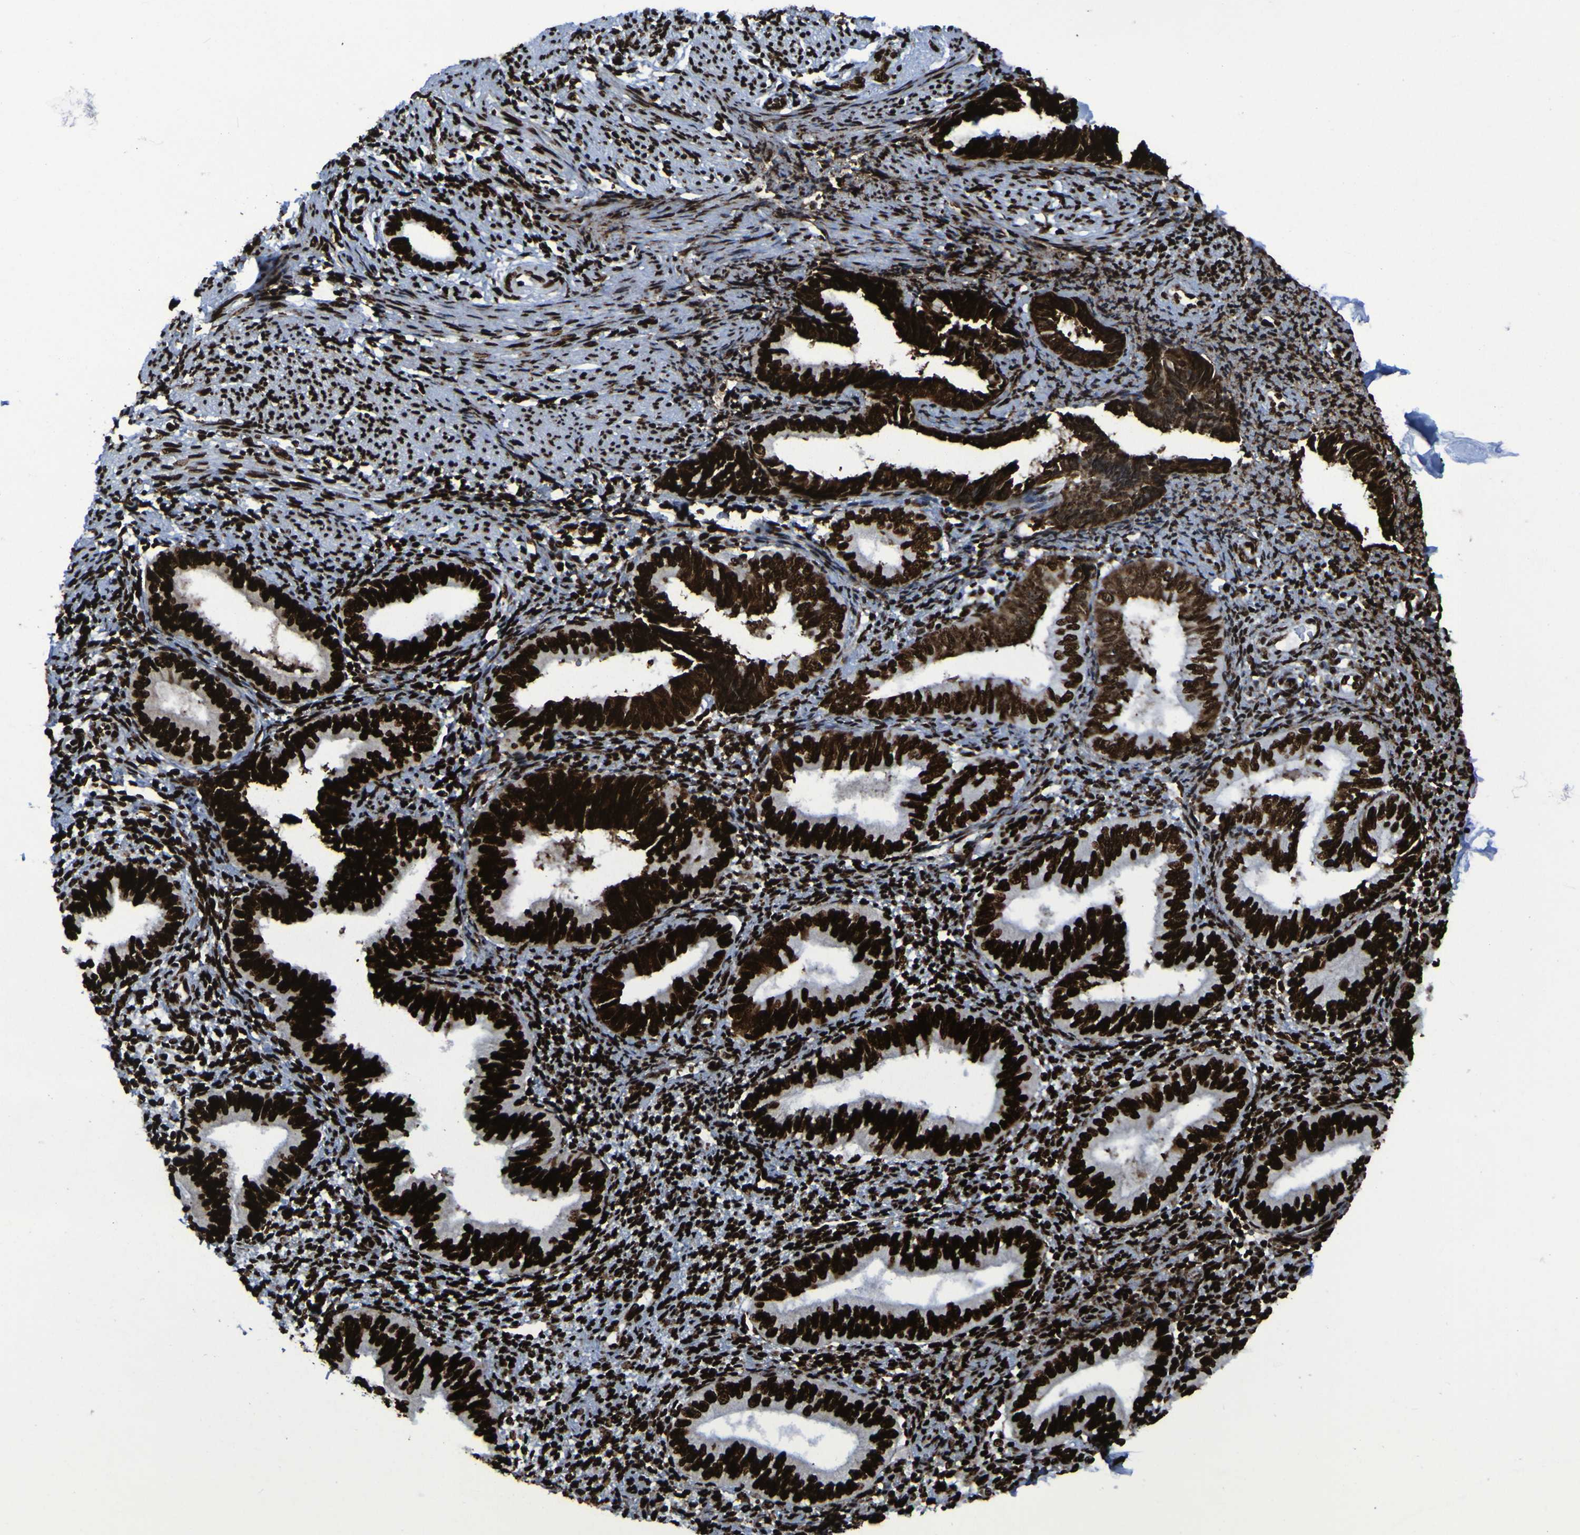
{"staining": {"intensity": "strong", "quantity": ">75%", "location": "nuclear"}, "tissue": "endometrium", "cell_type": "Cells in endometrial stroma", "image_type": "normal", "snomed": [{"axis": "morphology", "description": "Normal tissue, NOS"}, {"axis": "topography", "description": "Endometrium"}], "caption": "Immunohistochemistry of normal endometrium exhibits high levels of strong nuclear expression in about >75% of cells in endometrial stroma.", "gene": "NPM1", "patient": {"sex": "female", "age": 50}}